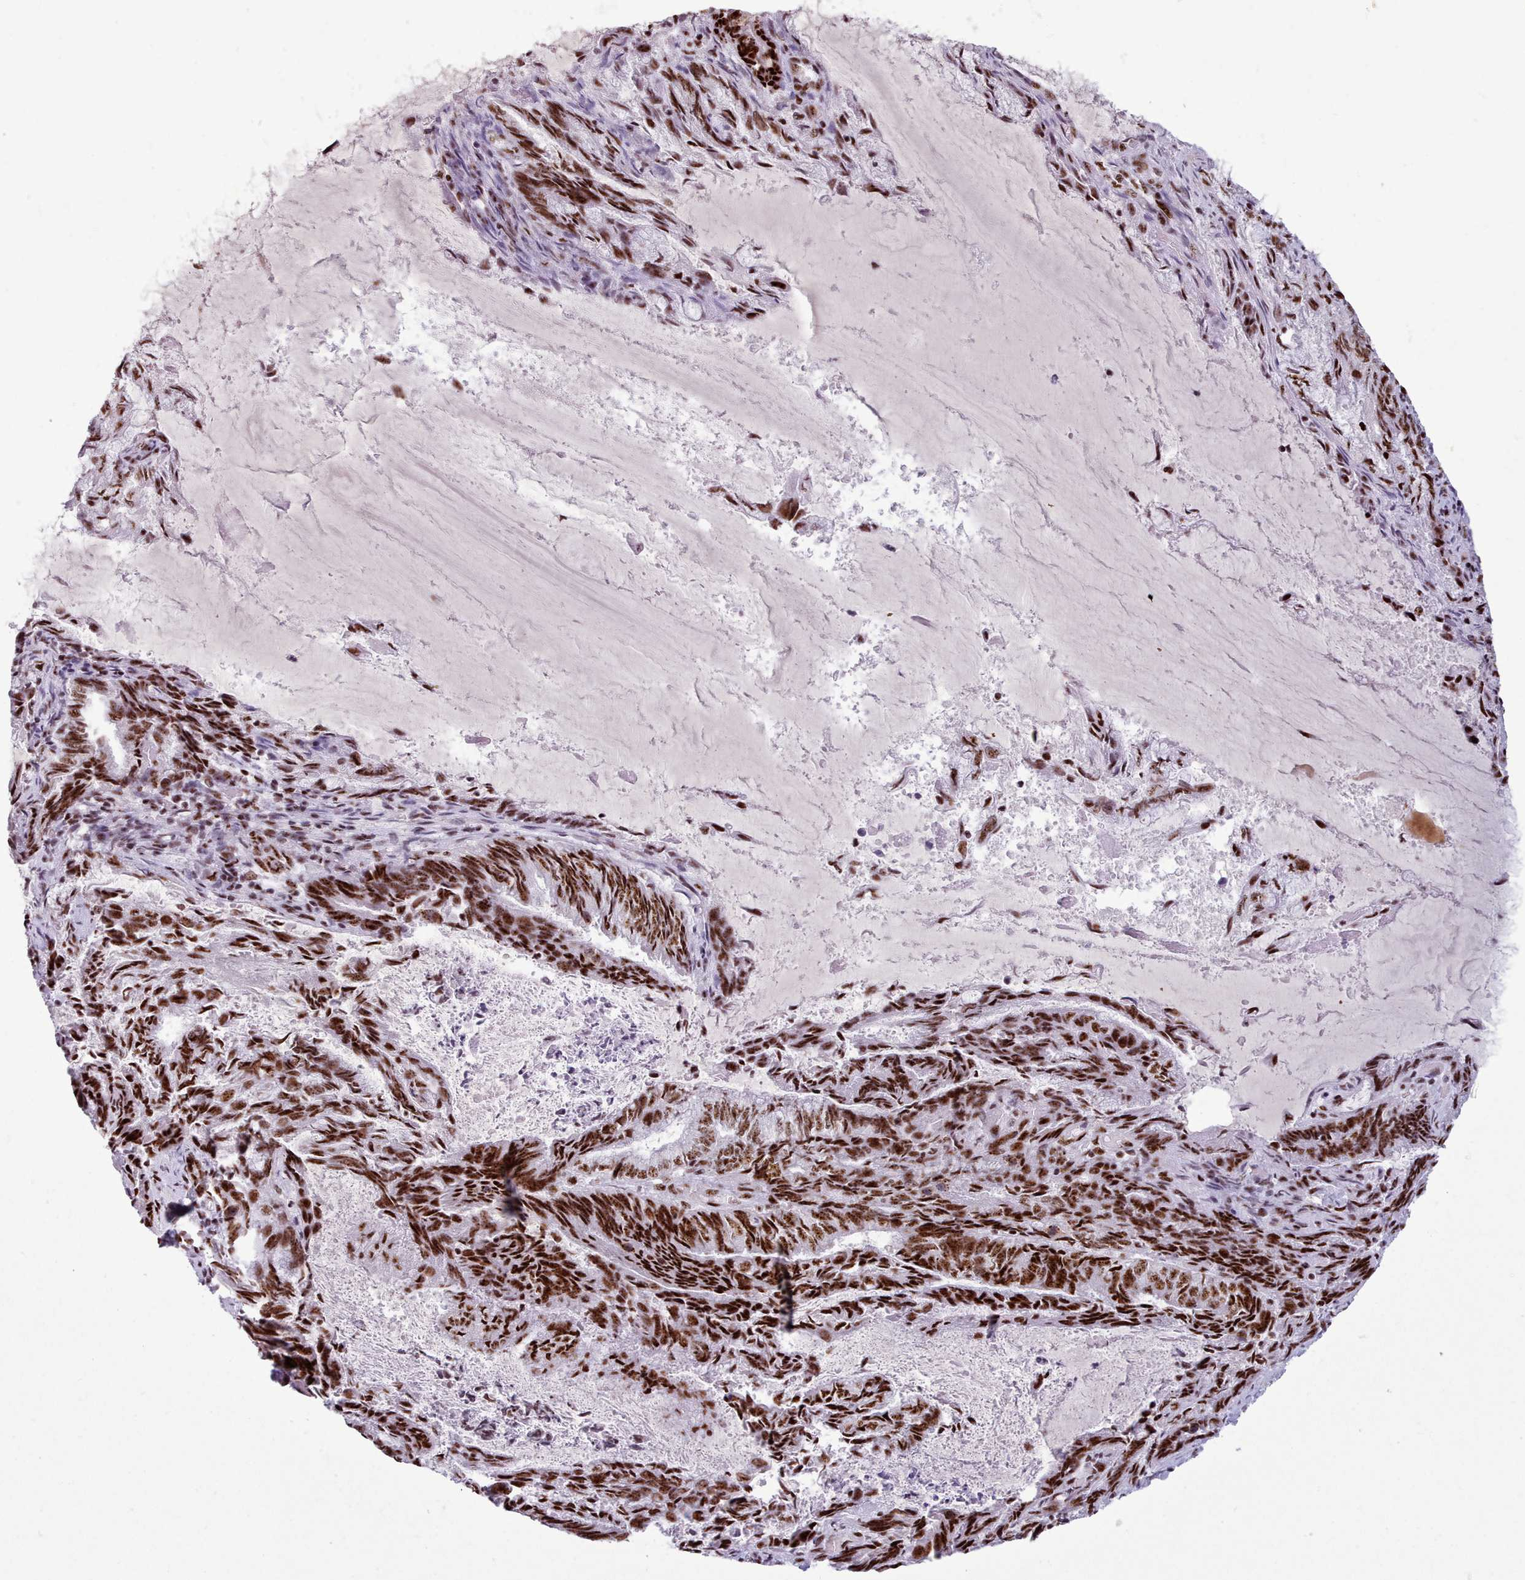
{"staining": {"intensity": "strong", "quantity": ">75%", "location": "nuclear"}, "tissue": "endometrial cancer", "cell_type": "Tumor cells", "image_type": "cancer", "snomed": [{"axis": "morphology", "description": "Adenocarcinoma, NOS"}, {"axis": "topography", "description": "Endometrium"}], "caption": "A micrograph of adenocarcinoma (endometrial) stained for a protein shows strong nuclear brown staining in tumor cells. The protein of interest is shown in brown color, while the nuclei are stained blue.", "gene": "TMEM35B", "patient": {"sex": "female", "age": 80}}